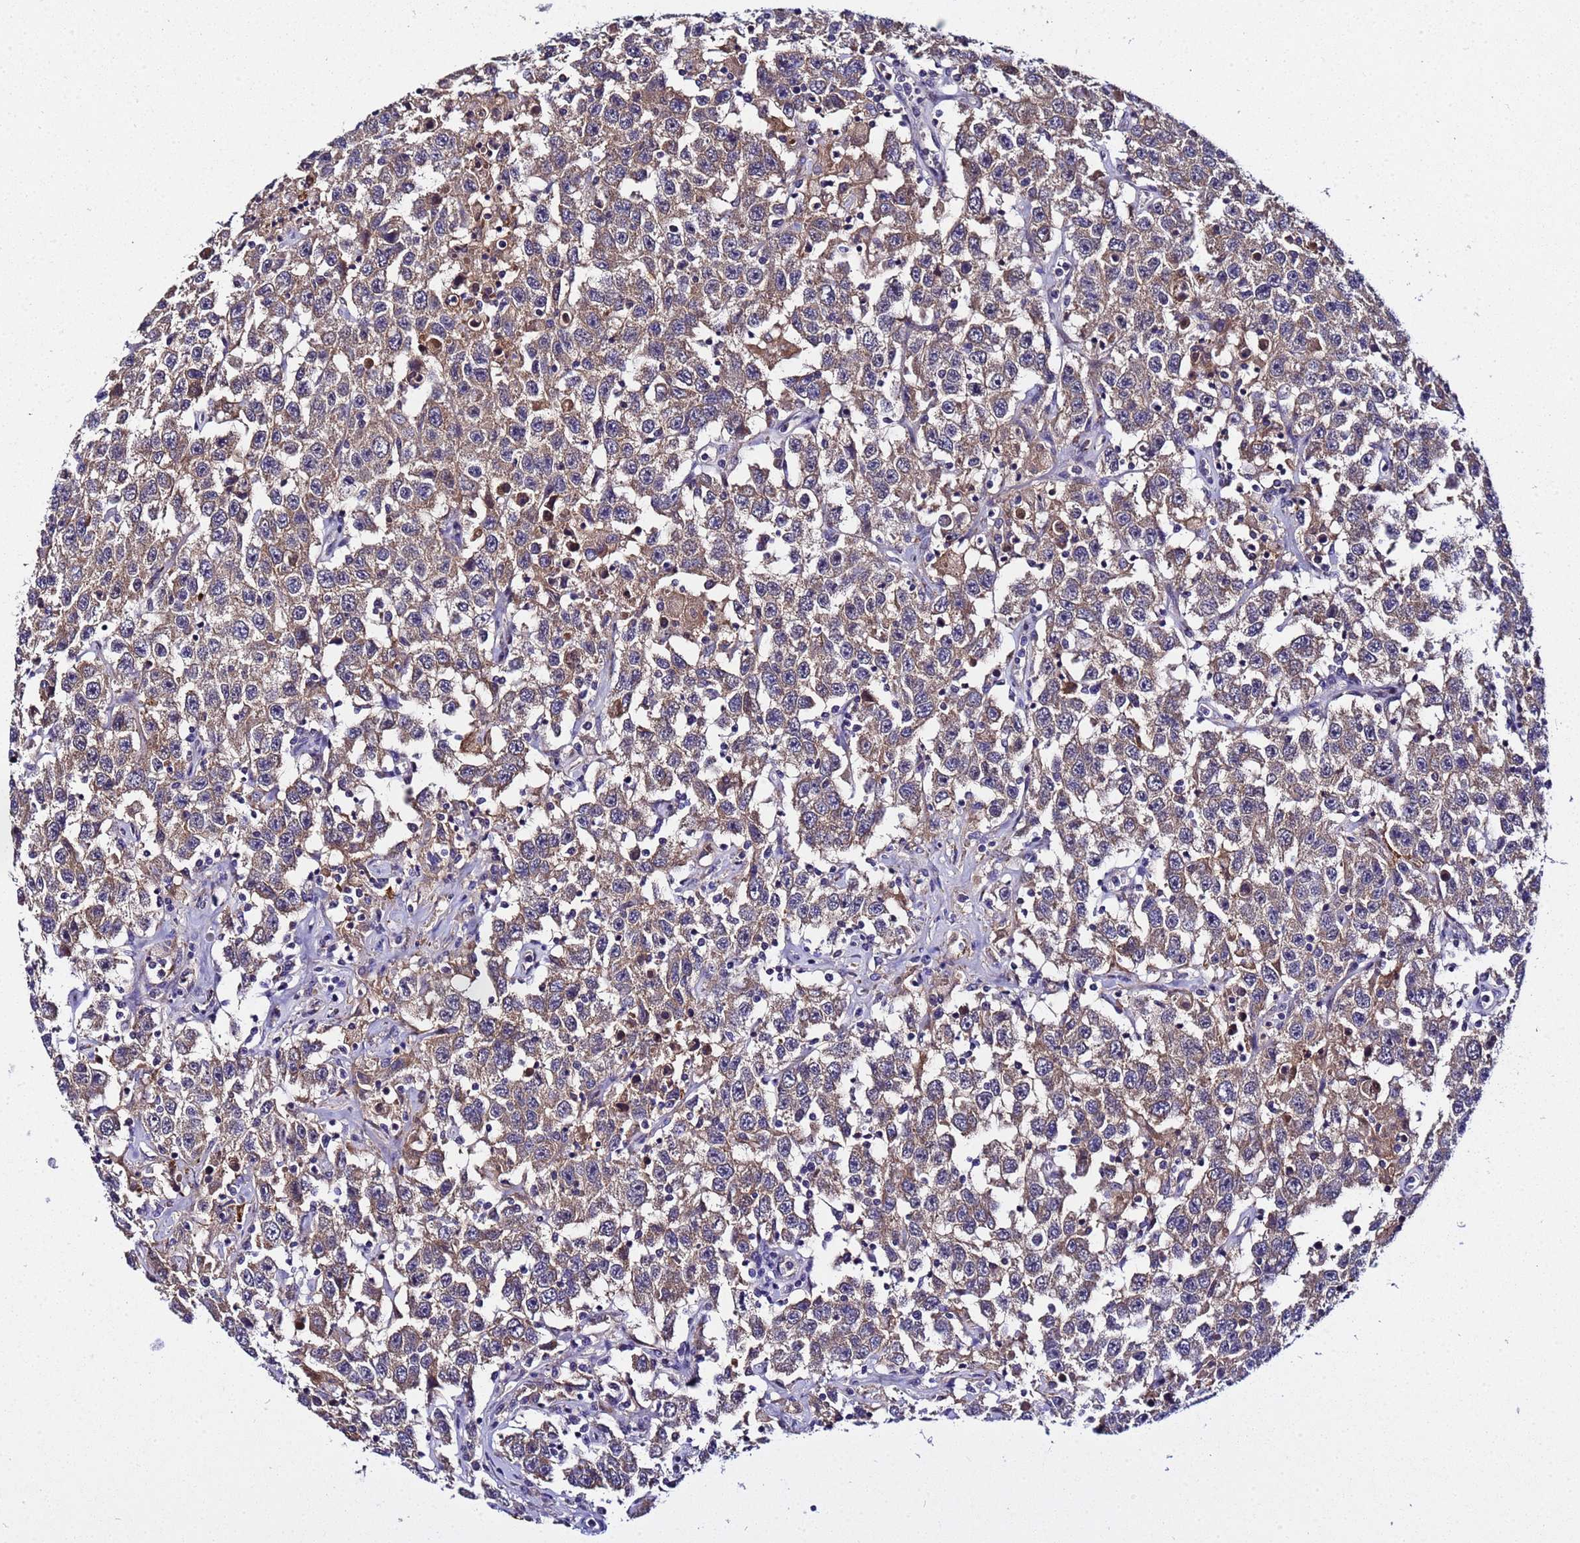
{"staining": {"intensity": "moderate", "quantity": ">75%", "location": "cytoplasmic/membranous"}, "tissue": "testis cancer", "cell_type": "Tumor cells", "image_type": "cancer", "snomed": [{"axis": "morphology", "description": "Seminoma, NOS"}, {"axis": "topography", "description": "Testis"}], "caption": "A brown stain shows moderate cytoplasmic/membranous expression of a protein in testis seminoma tumor cells. The staining is performed using DAB (3,3'-diaminobenzidine) brown chromogen to label protein expression. The nuclei are counter-stained blue using hematoxylin.", "gene": "PLXDC2", "patient": {"sex": "male", "age": 41}}